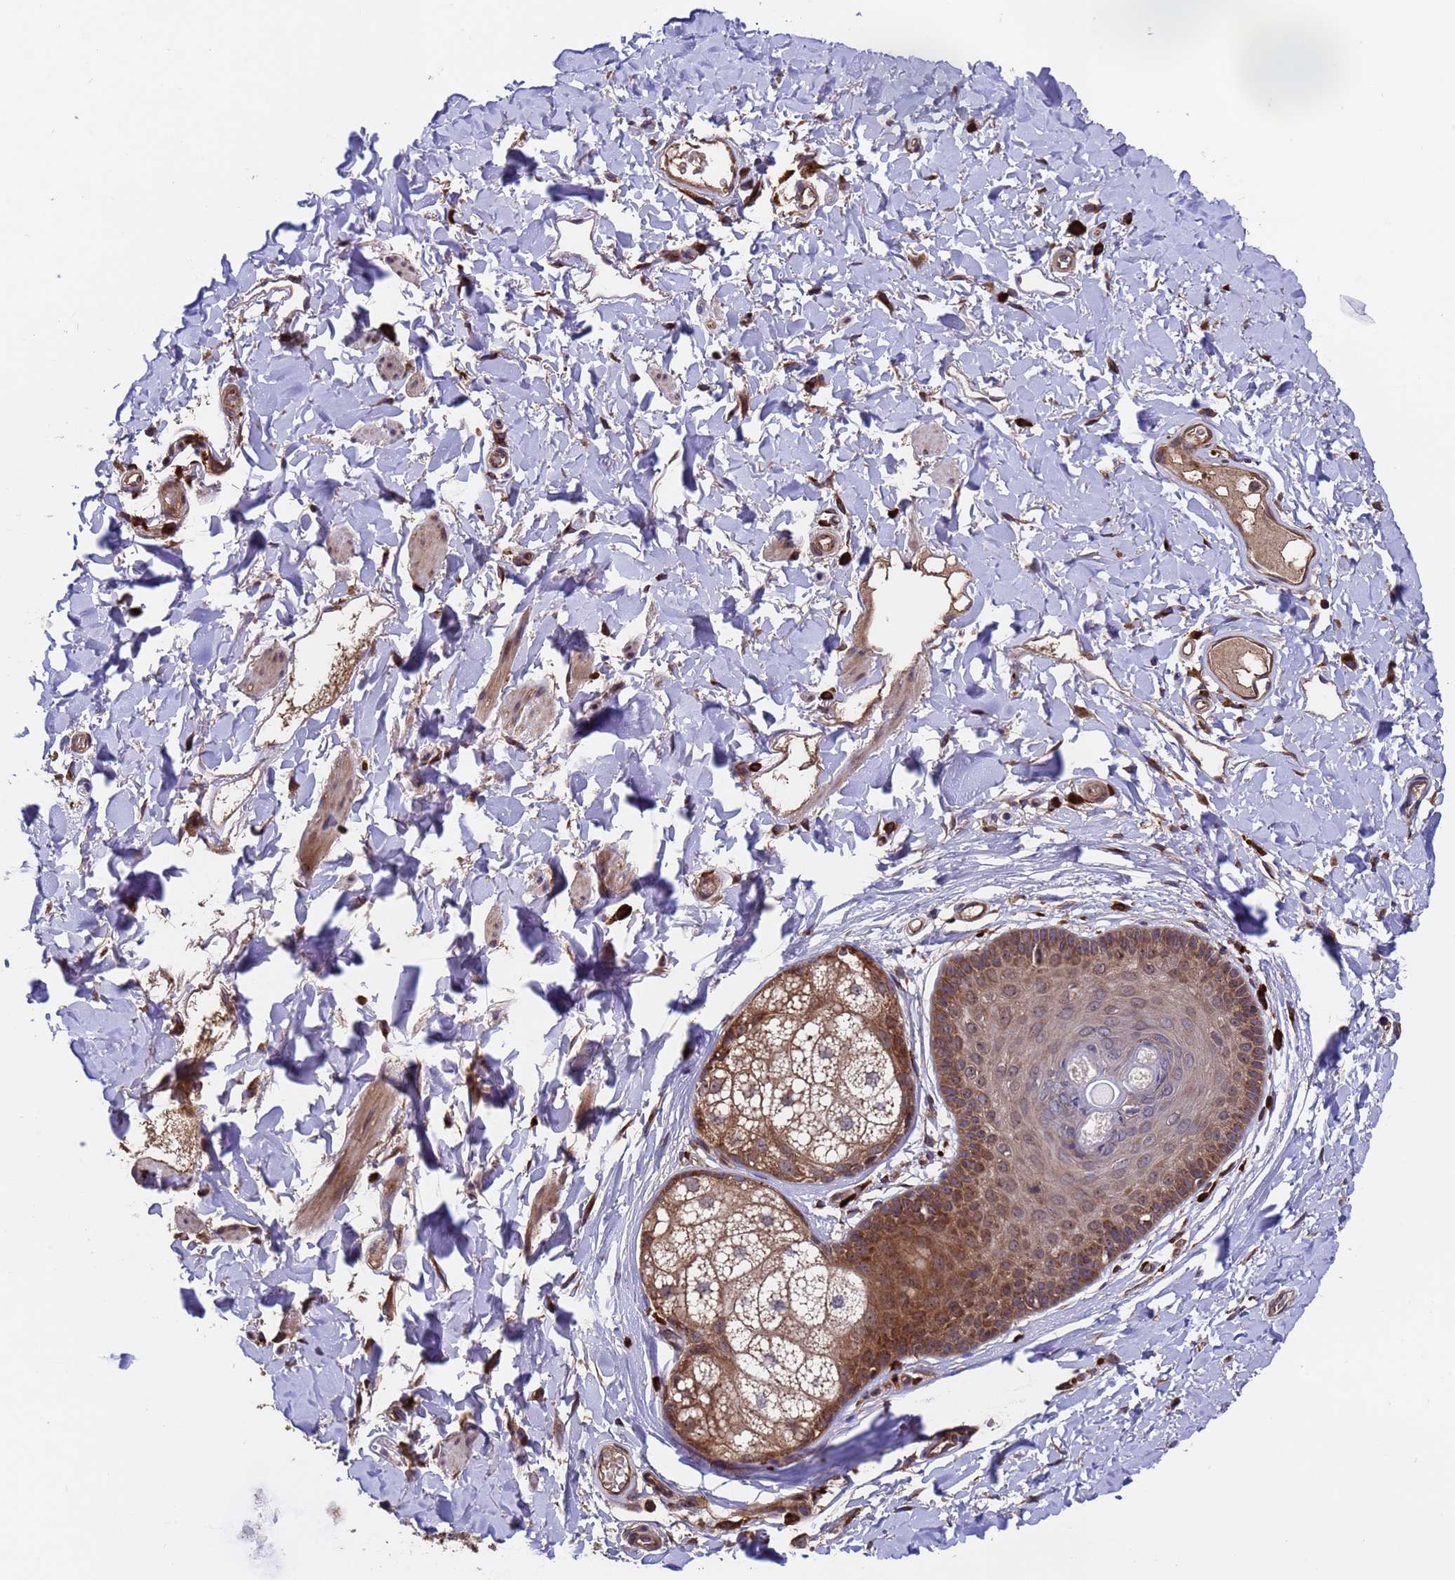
{"staining": {"intensity": "strong", "quantity": "25%-75%", "location": "cytoplasmic/membranous,nuclear"}, "tissue": "skin", "cell_type": "Epidermal cells", "image_type": "normal", "snomed": [{"axis": "morphology", "description": "Normal tissue, NOS"}, {"axis": "topography", "description": "Vulva"}], "caption": "A high amount of strong cytoplasmic/membranous,nuclear staining is identified in about 25%-75% of epidermal cells in unremarkable skin.", "gene": "TSR3", "patient": {"sex": "female", "age": 73}}